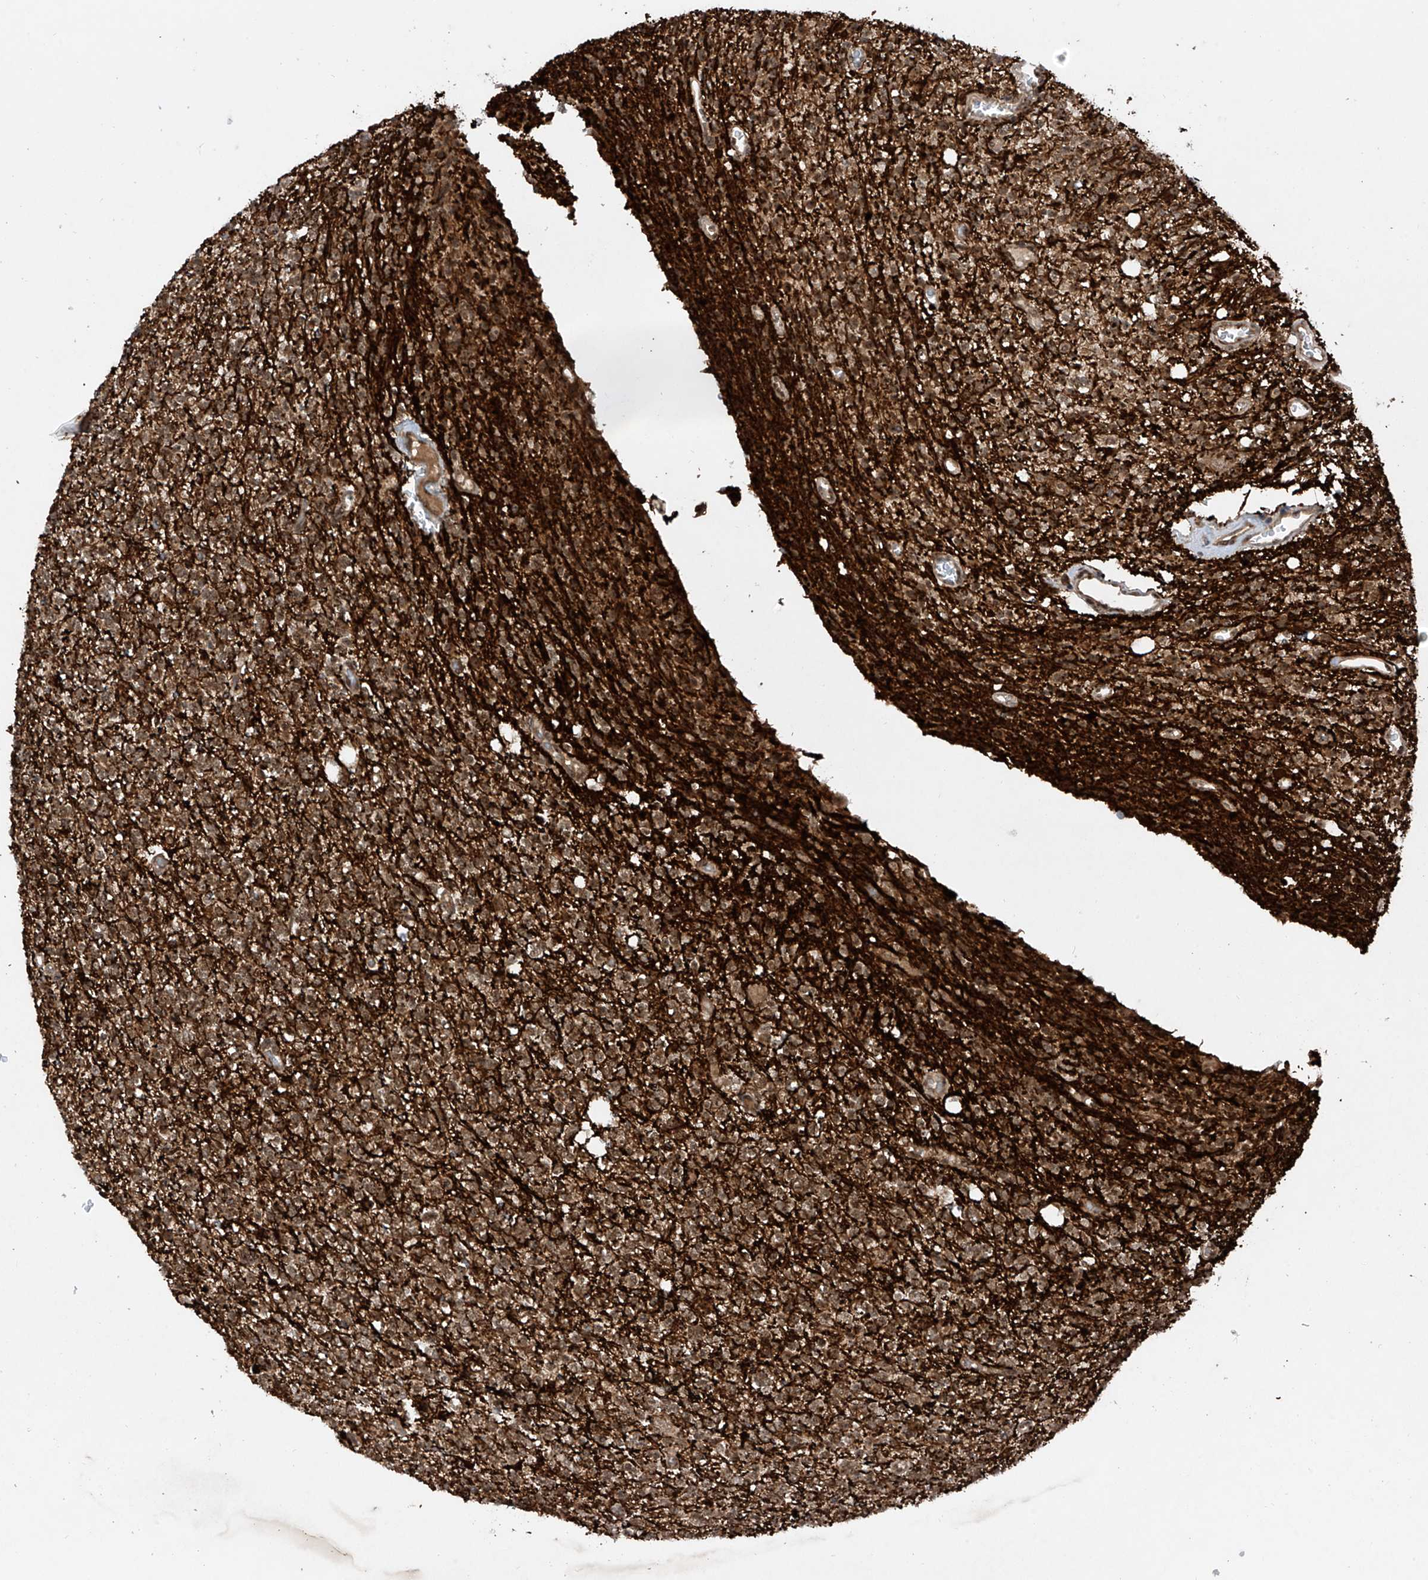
{"staining": {"intensity": "weak", "quantity": ">75%", "location": "cytoplasmic/membranous"}, "tissue": "glioma", "cell_type": "Tumor cells", "image_type": "cancer", "snomed": [{"axis": "morphology", "description": "Glioma, malignant, High grade"}, {"axis": "topography", "description": "Brain"}], "caption": "Glioma stained with IHC displays weak cytoplasmic/membranous positivity in approximately >75% of tumor cells. Nuclei are stained in blue.", "gene": "C1orf131", "patient": {"sex": "male", "age": 34}}